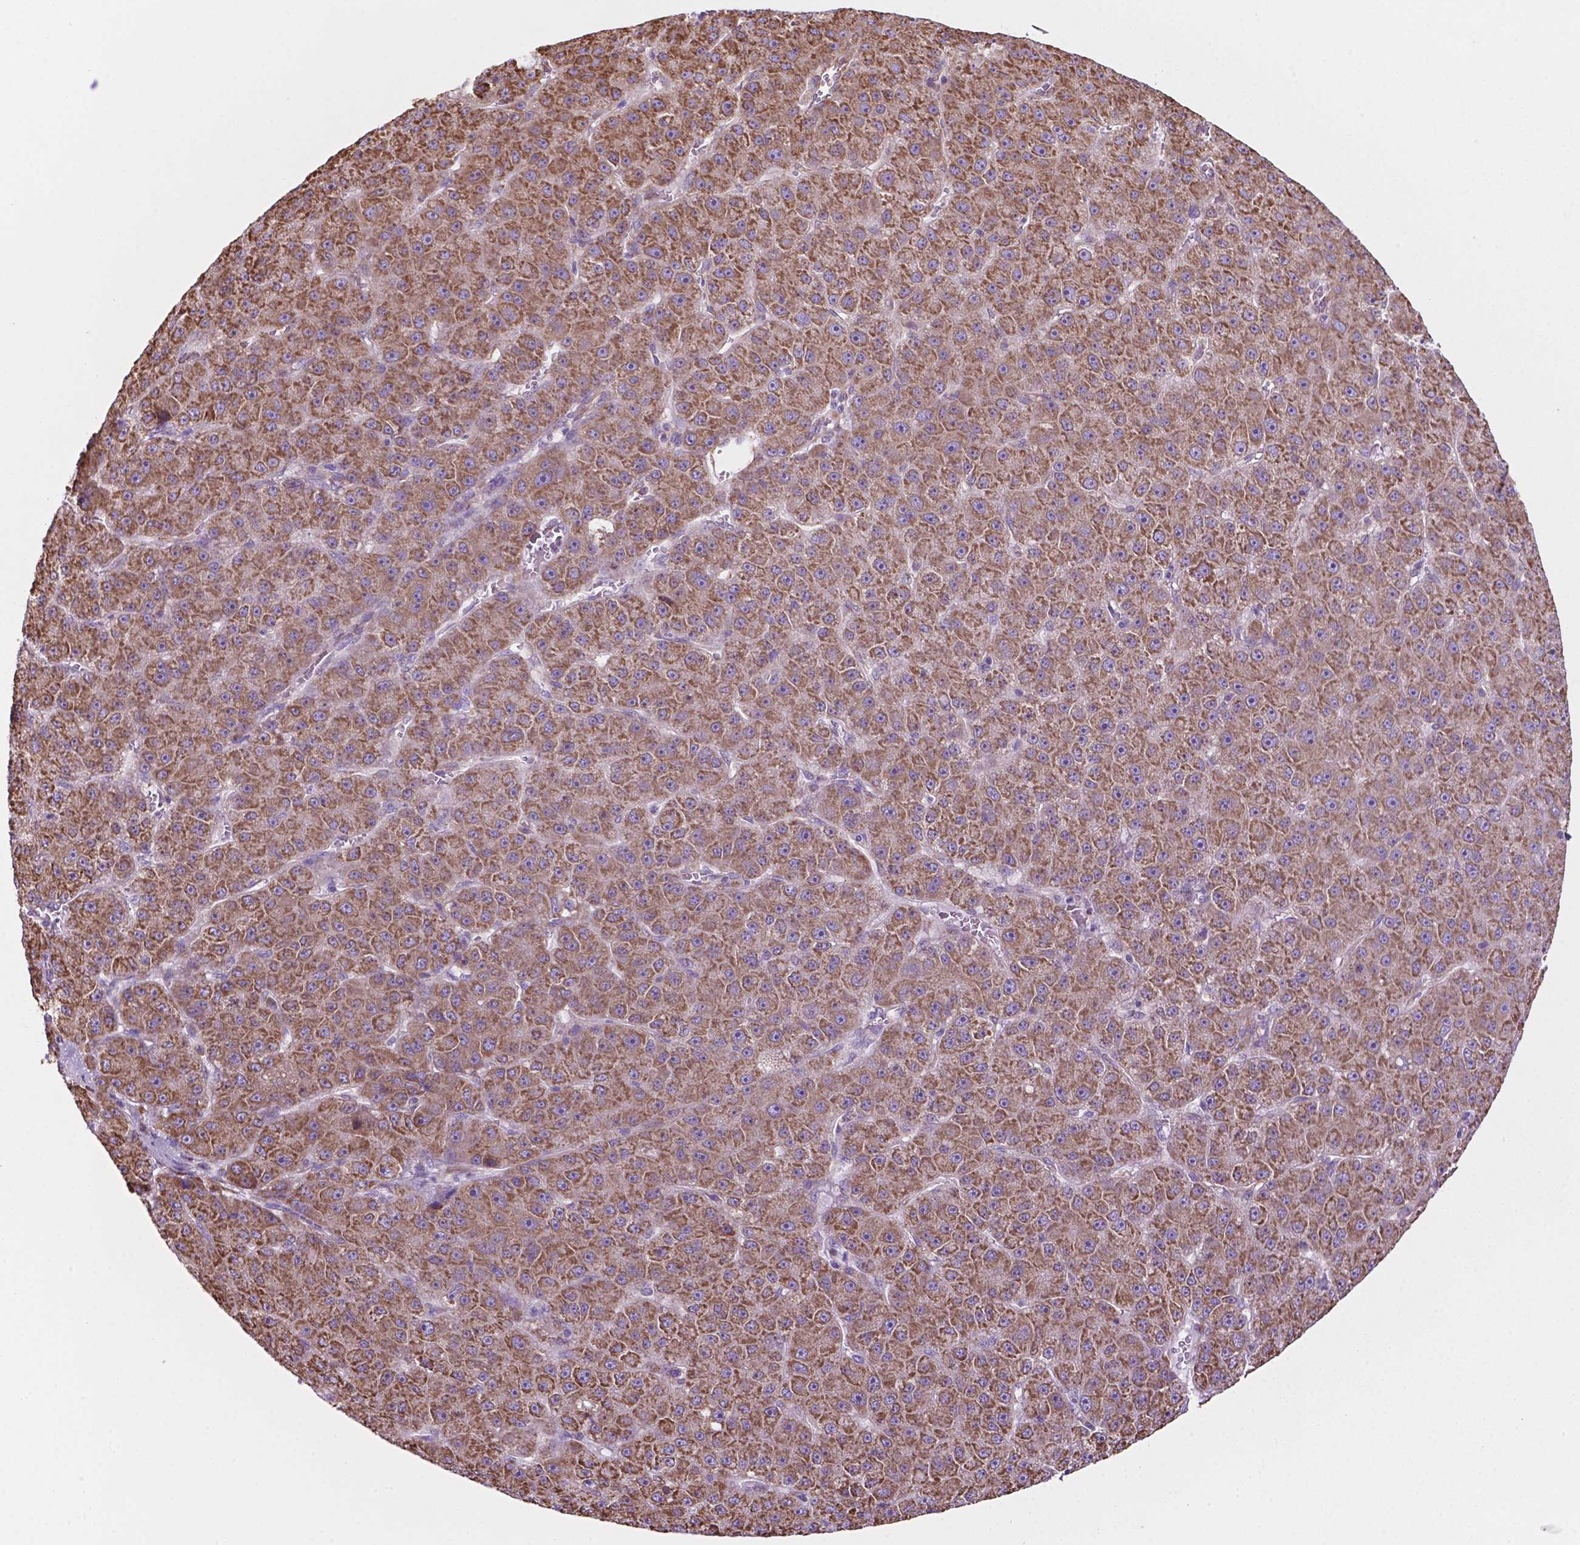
{"staining": {"intensity": "moderate", "quantity": ">75%", "location": "cytoplasmic/membranous"}, "tissue": "liver cancer", "cell_type": "Tumor cells", "image_type": "cancer", "snomed": [{"axis": "morphology", "description": "Carcinoma, Hepatocellular, NOS"}, {"axis": "topography", "description": "Liver"}], "caption": "Brown immunohistochemical staining in liver hepatocellular carcinoma demonstrates moderate cytoplasmic/membranous positivity in about >75% of tumor cells.", "gene": "RPL29", "patient": {"sex": "male", "age": 67}}